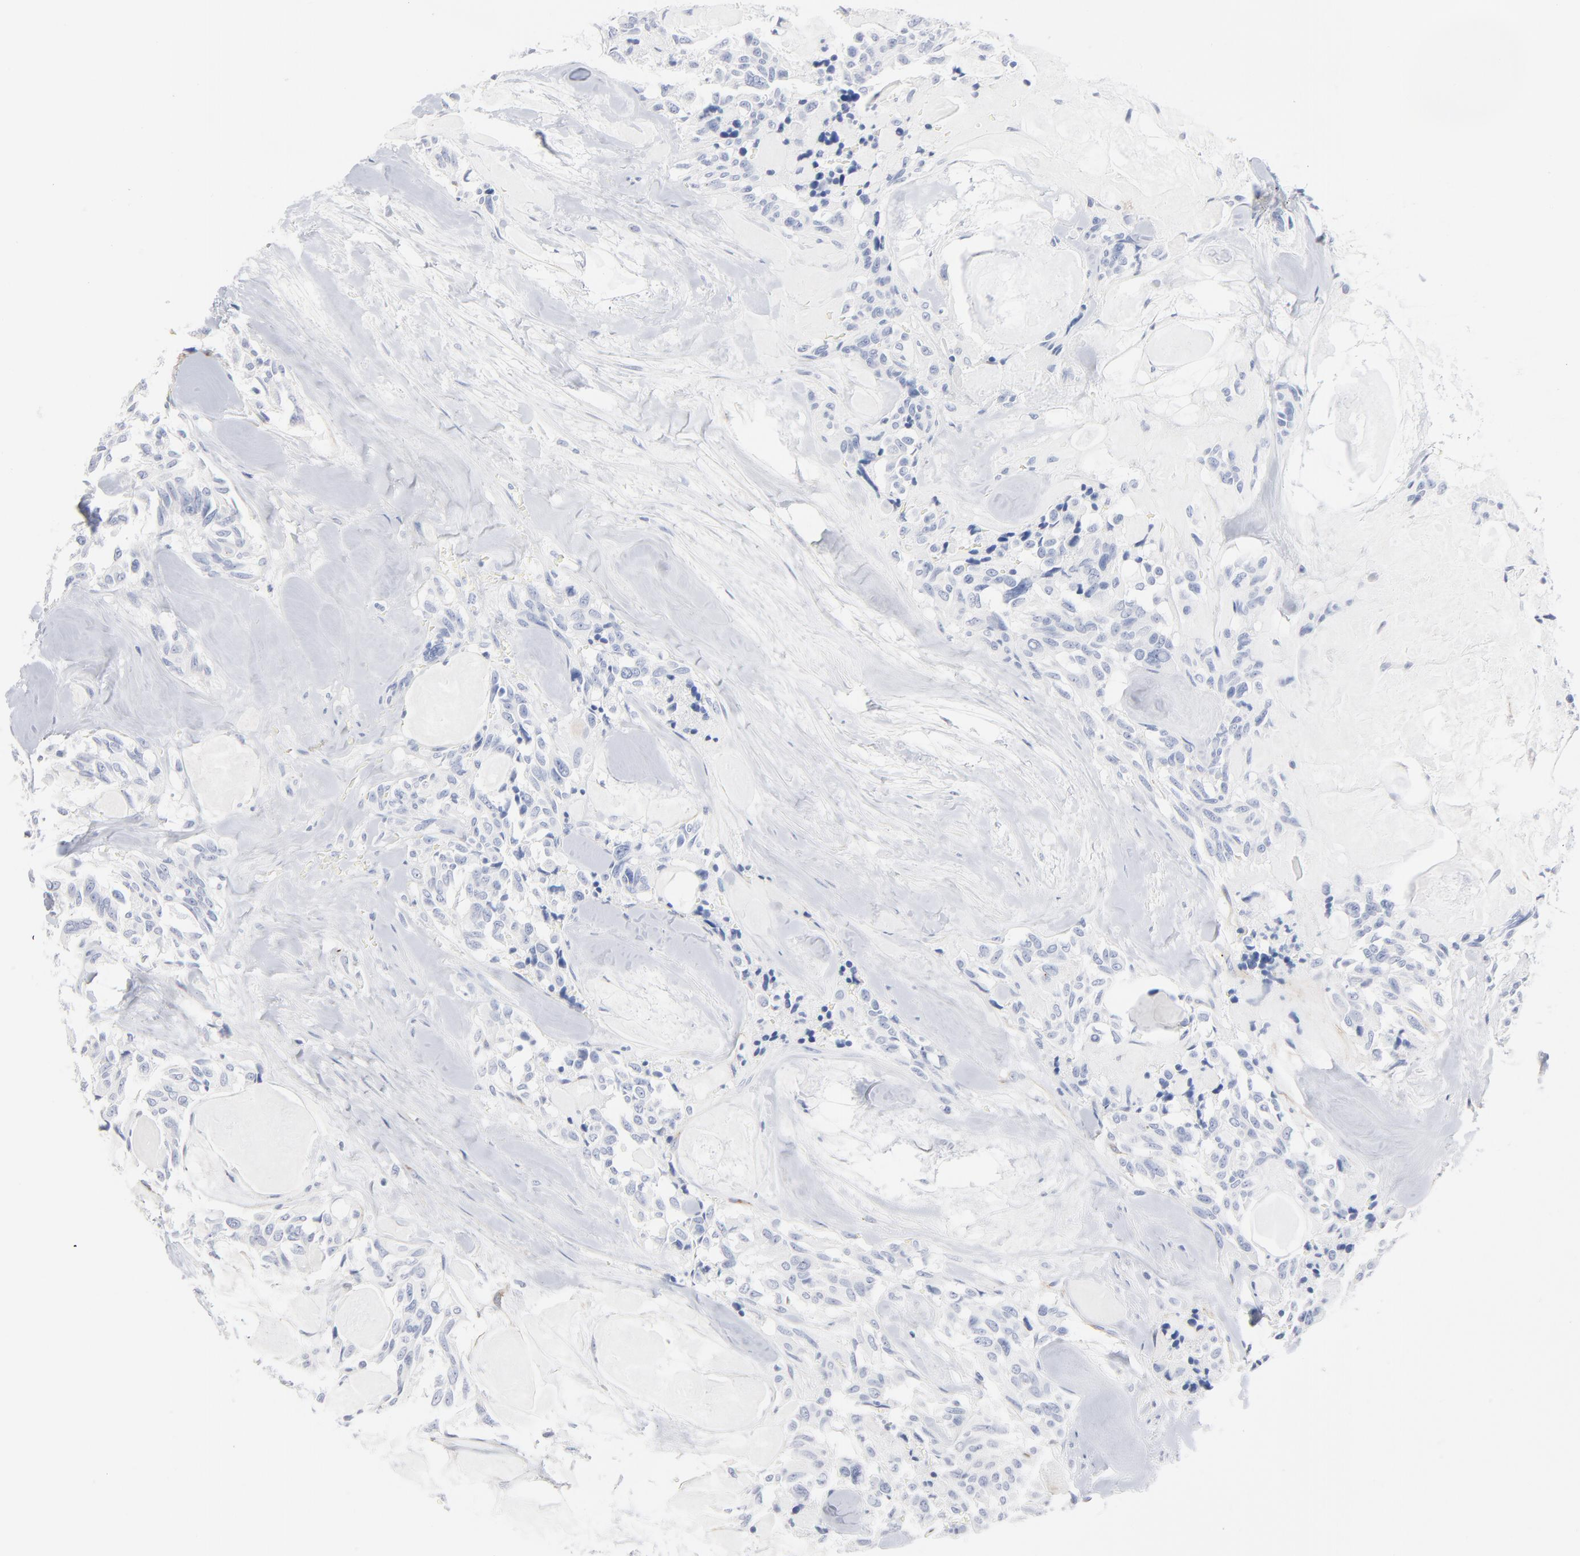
{"staining": {"intensity": "negative", "quantity": "none", "location": "none"}, "tissue": "thyroid cancer", "cell_type": "Tumor cells", "image_type": "cancer", "snomed": [{"axis": "morphology", "description": "Carcinoma, NOS"}, {"axis": "morphology", "description": "Carcinoid, malignant, NOS"}, {"axis": "topography", "description": "Thyroid gland"}], "caption": "This photomicrograph is of thyroid cancer stained with immunohistochemistry to label a protein in brown with the nuclei are counter-stained blue. There is no expression in tumor cells.", "gene": "AGTR1", "patient": {"sex": "male", "age": 33}}